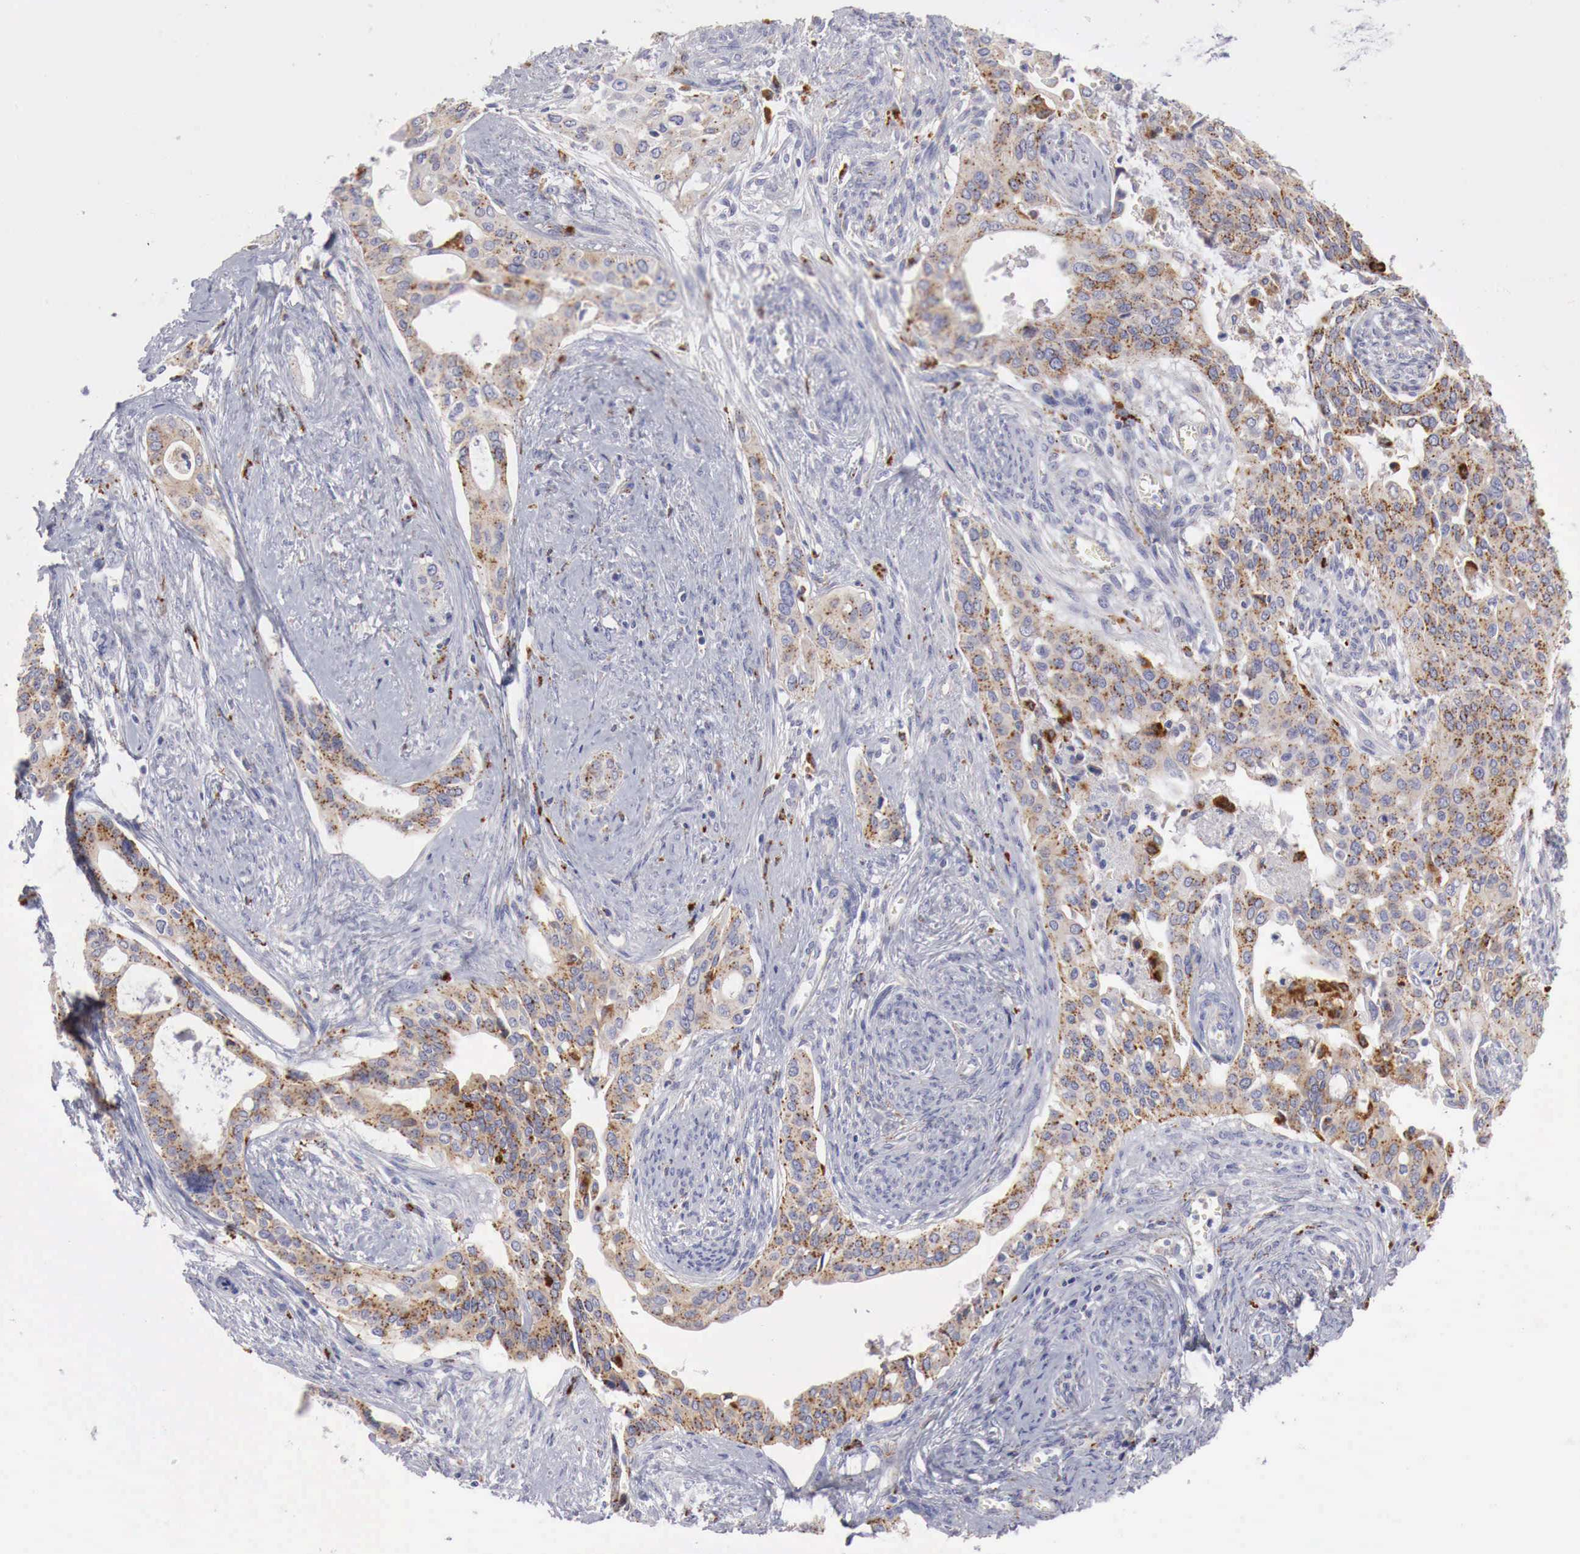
{"staining": {"intensity": "moderate", "quantity": ">75%", "location": "cytoplasmic/membranous"}, "tissue": "cervical cancer", "cell_type": "Tumor cells", "image_type": "cancer", "snomed": [{"axis": "morphology", "description": "Squamous cell carcinoma, NOS"}, {"axis": "topography", "description": "Cervix"}], "caption": "High-magnification brightfield microscopy of cervical cancer (squamous cell carcinoma) stained with DAB (3,3'-diaminobenzidine) (brown) and counterstained with hematoxylin (blue). tumor cells exhibit moderate cytoplasmic/membranous staining is appreciated in about>75% of cells.", "gene": "GLA", "patient": {"sex": "female", "age": 34}}